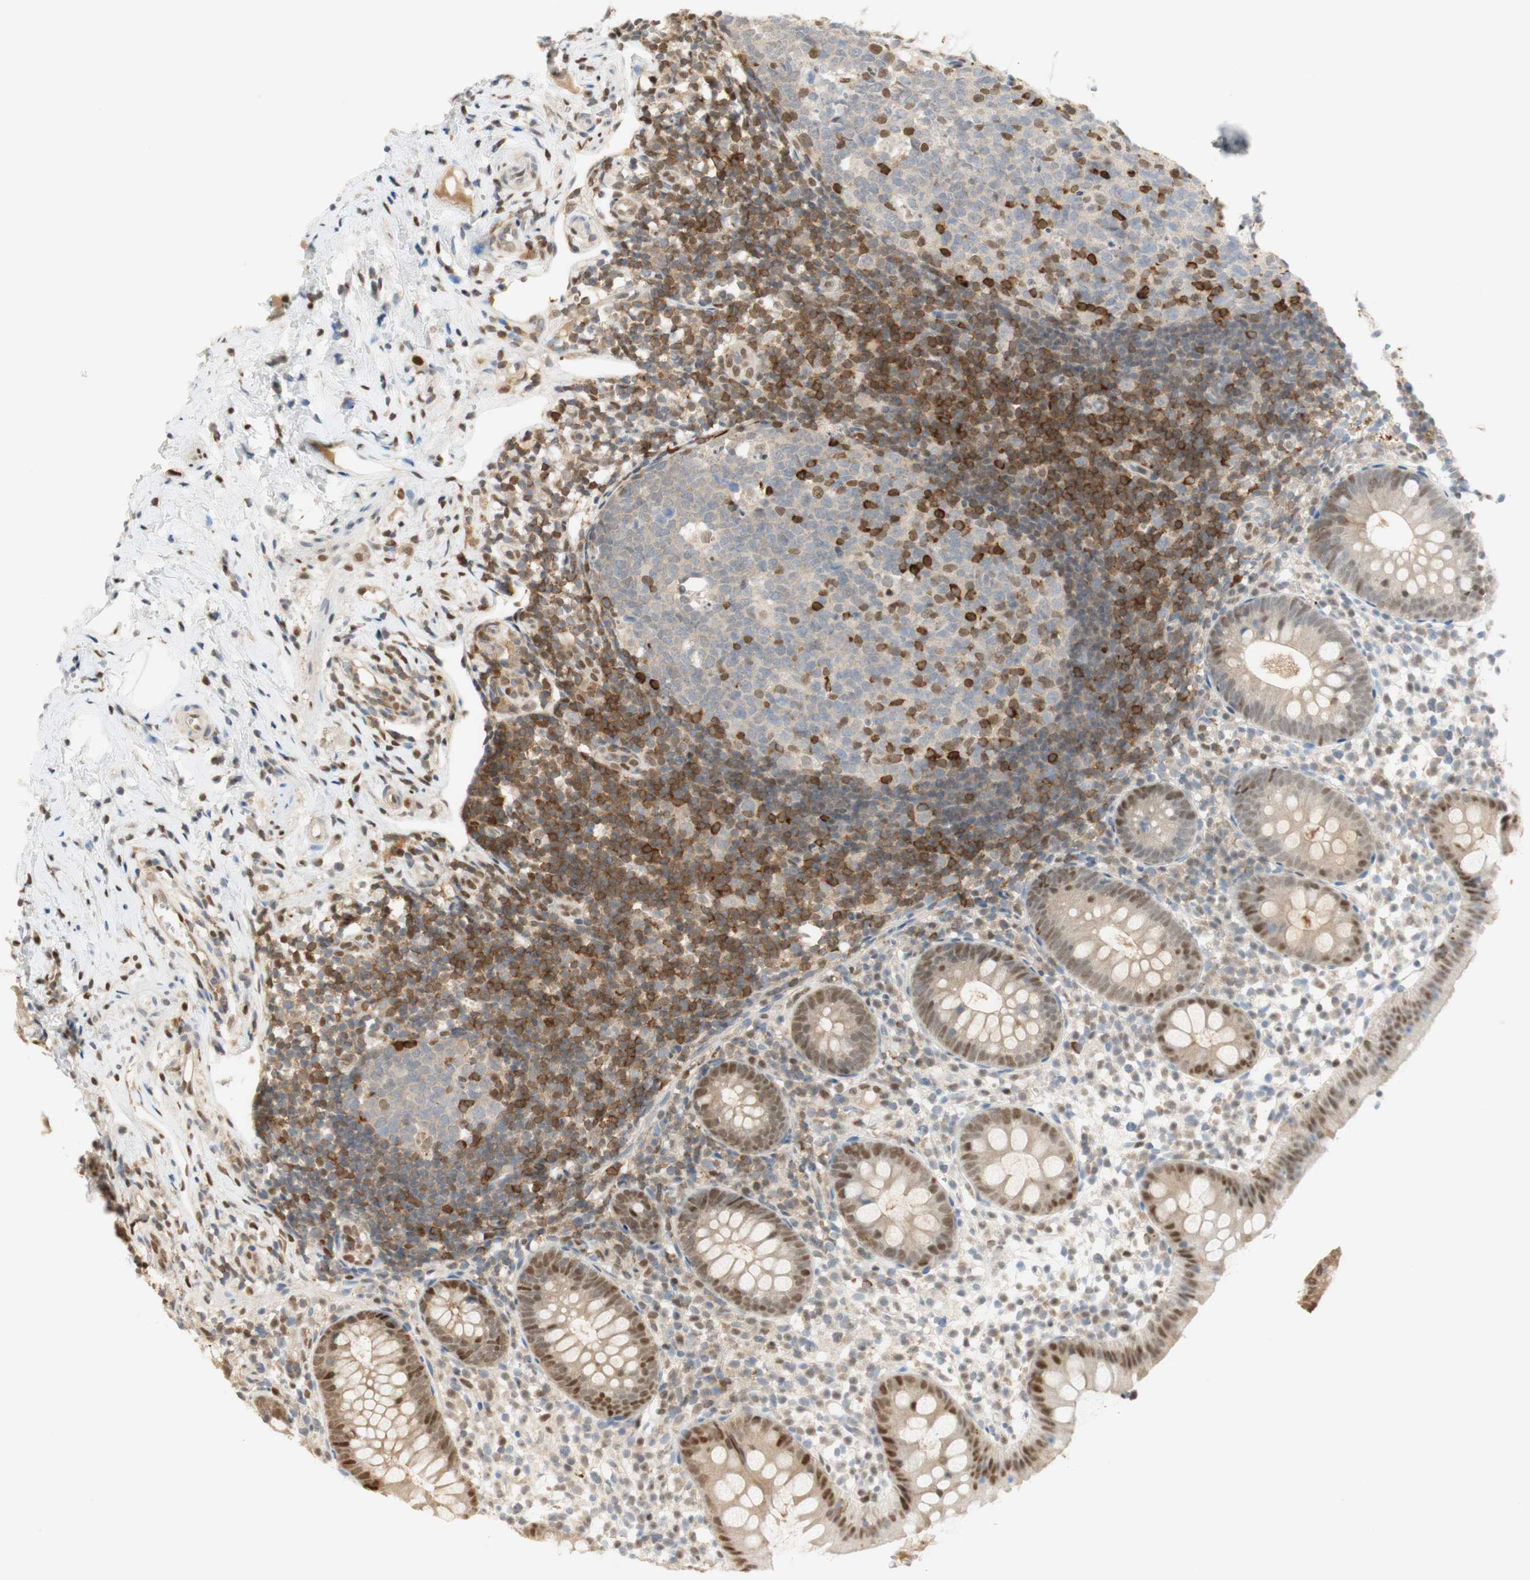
{"staining": {"intensity": "moderate", "quantity": ">75%", "location": "cytoplasmic/membranous,nuclear"}, "tissue": "appendix", "cell_type": "Glandular cells", "image_type": "normal", "snomed": [{"axis": "morphology", "description": "Normal tissue, NOS"}, {"axis": "topography", "description": "Appendix"}], "caption": "Protein staining shows moderate cytoplasmic/membranous,nuclear positivity in approximately >75% of glandular cells in benign appendix.", "gene": "NAP1L4", "patient": {"sex": "female", "age": 20}}